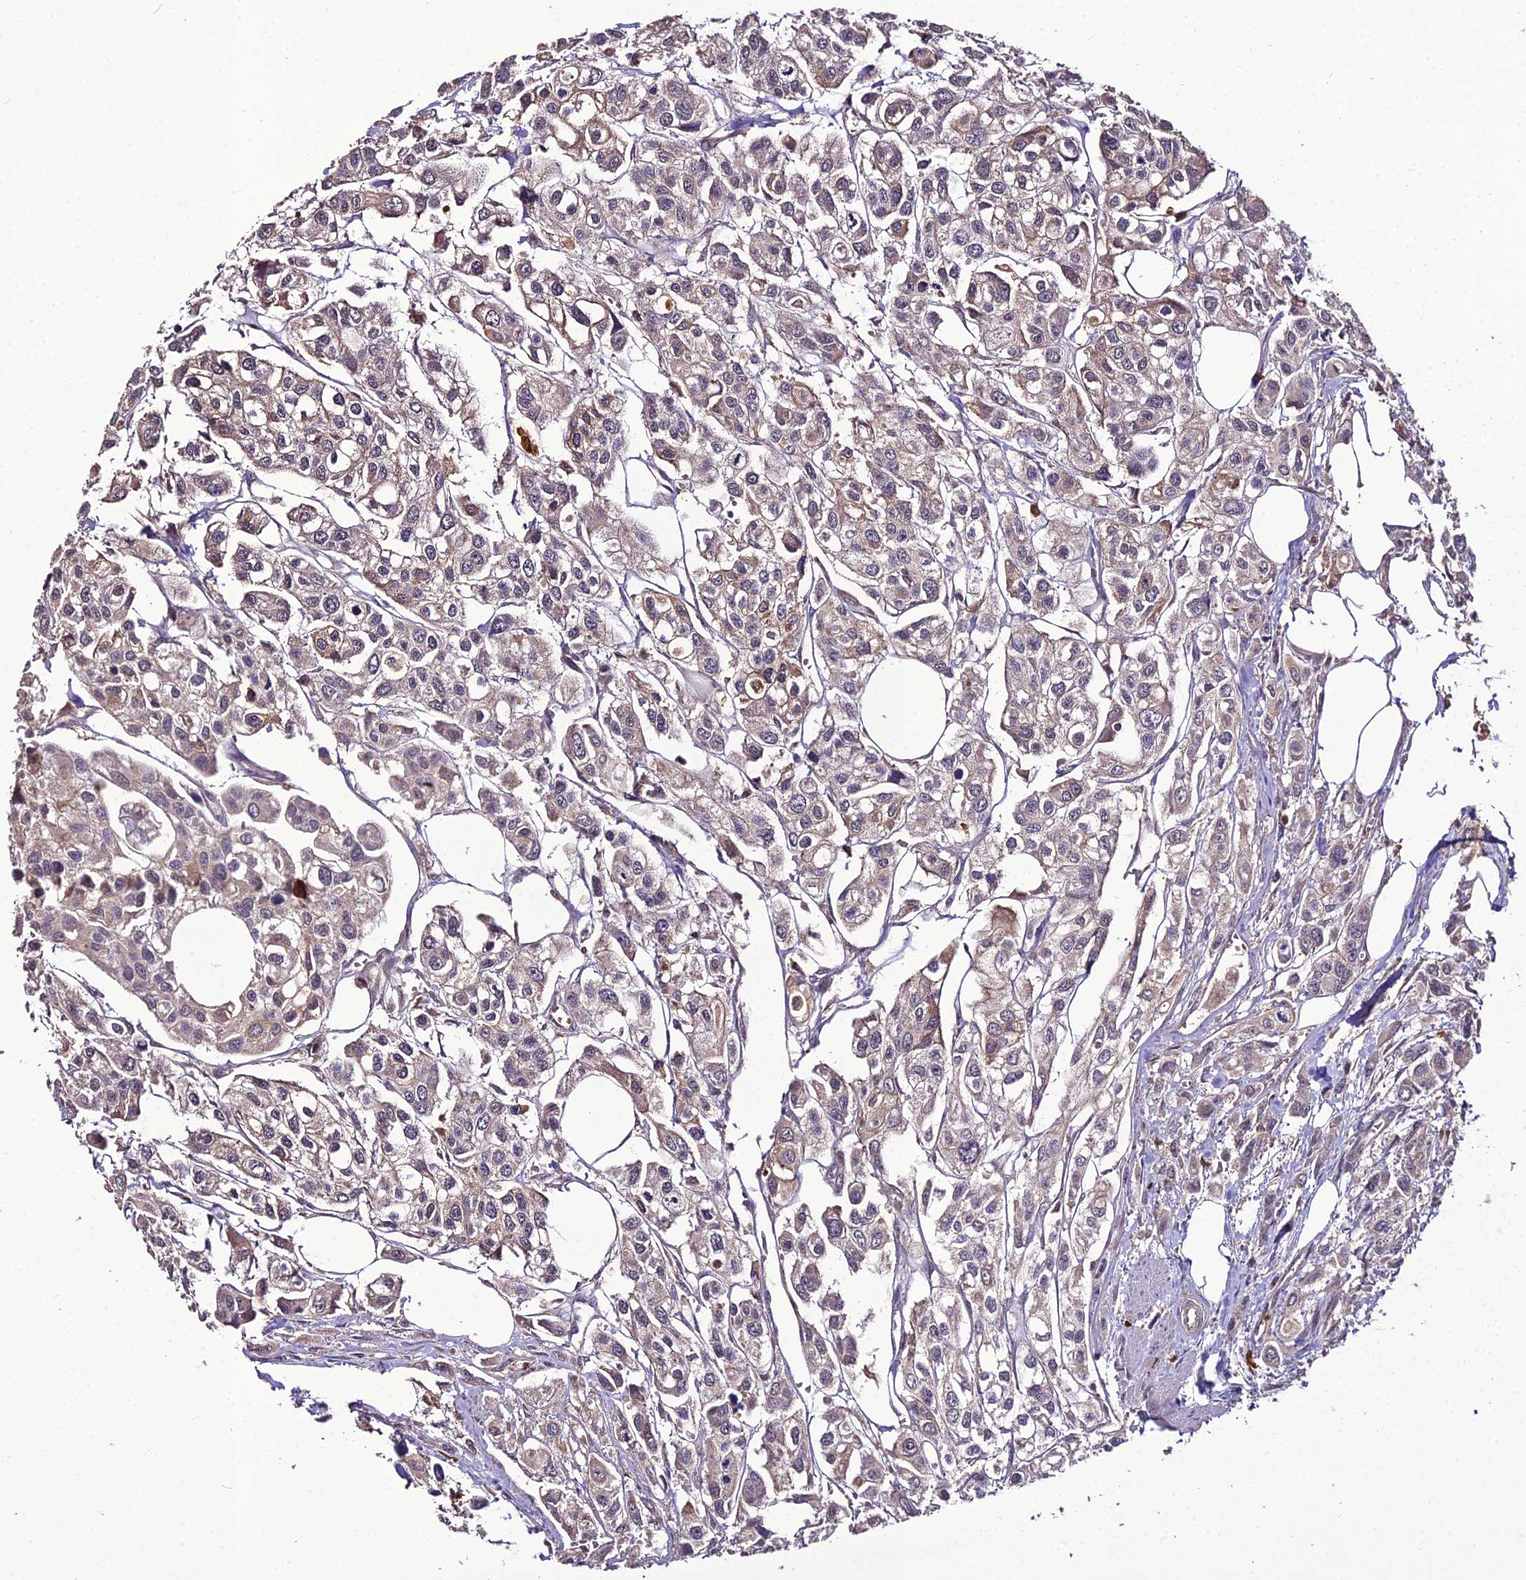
{"staining": {"intensity": "negative", "quantity": "none", "location": "none"}, "tissue": "urothelial cancer", "cell_type": "Tumor cells", "image_type": "cancer", "snomed": [{"axis": "morphology", "description": "Urothelial carcinoma, High grade"}, {"axis": "topography", "description": "Urinary bladder"}], "caption": "Tumor cells are negative for brown protein staining in high-grade urothelial carcinoma.", "gene": "KCTD16", "patient": {"sex": "male", "age": 67}}